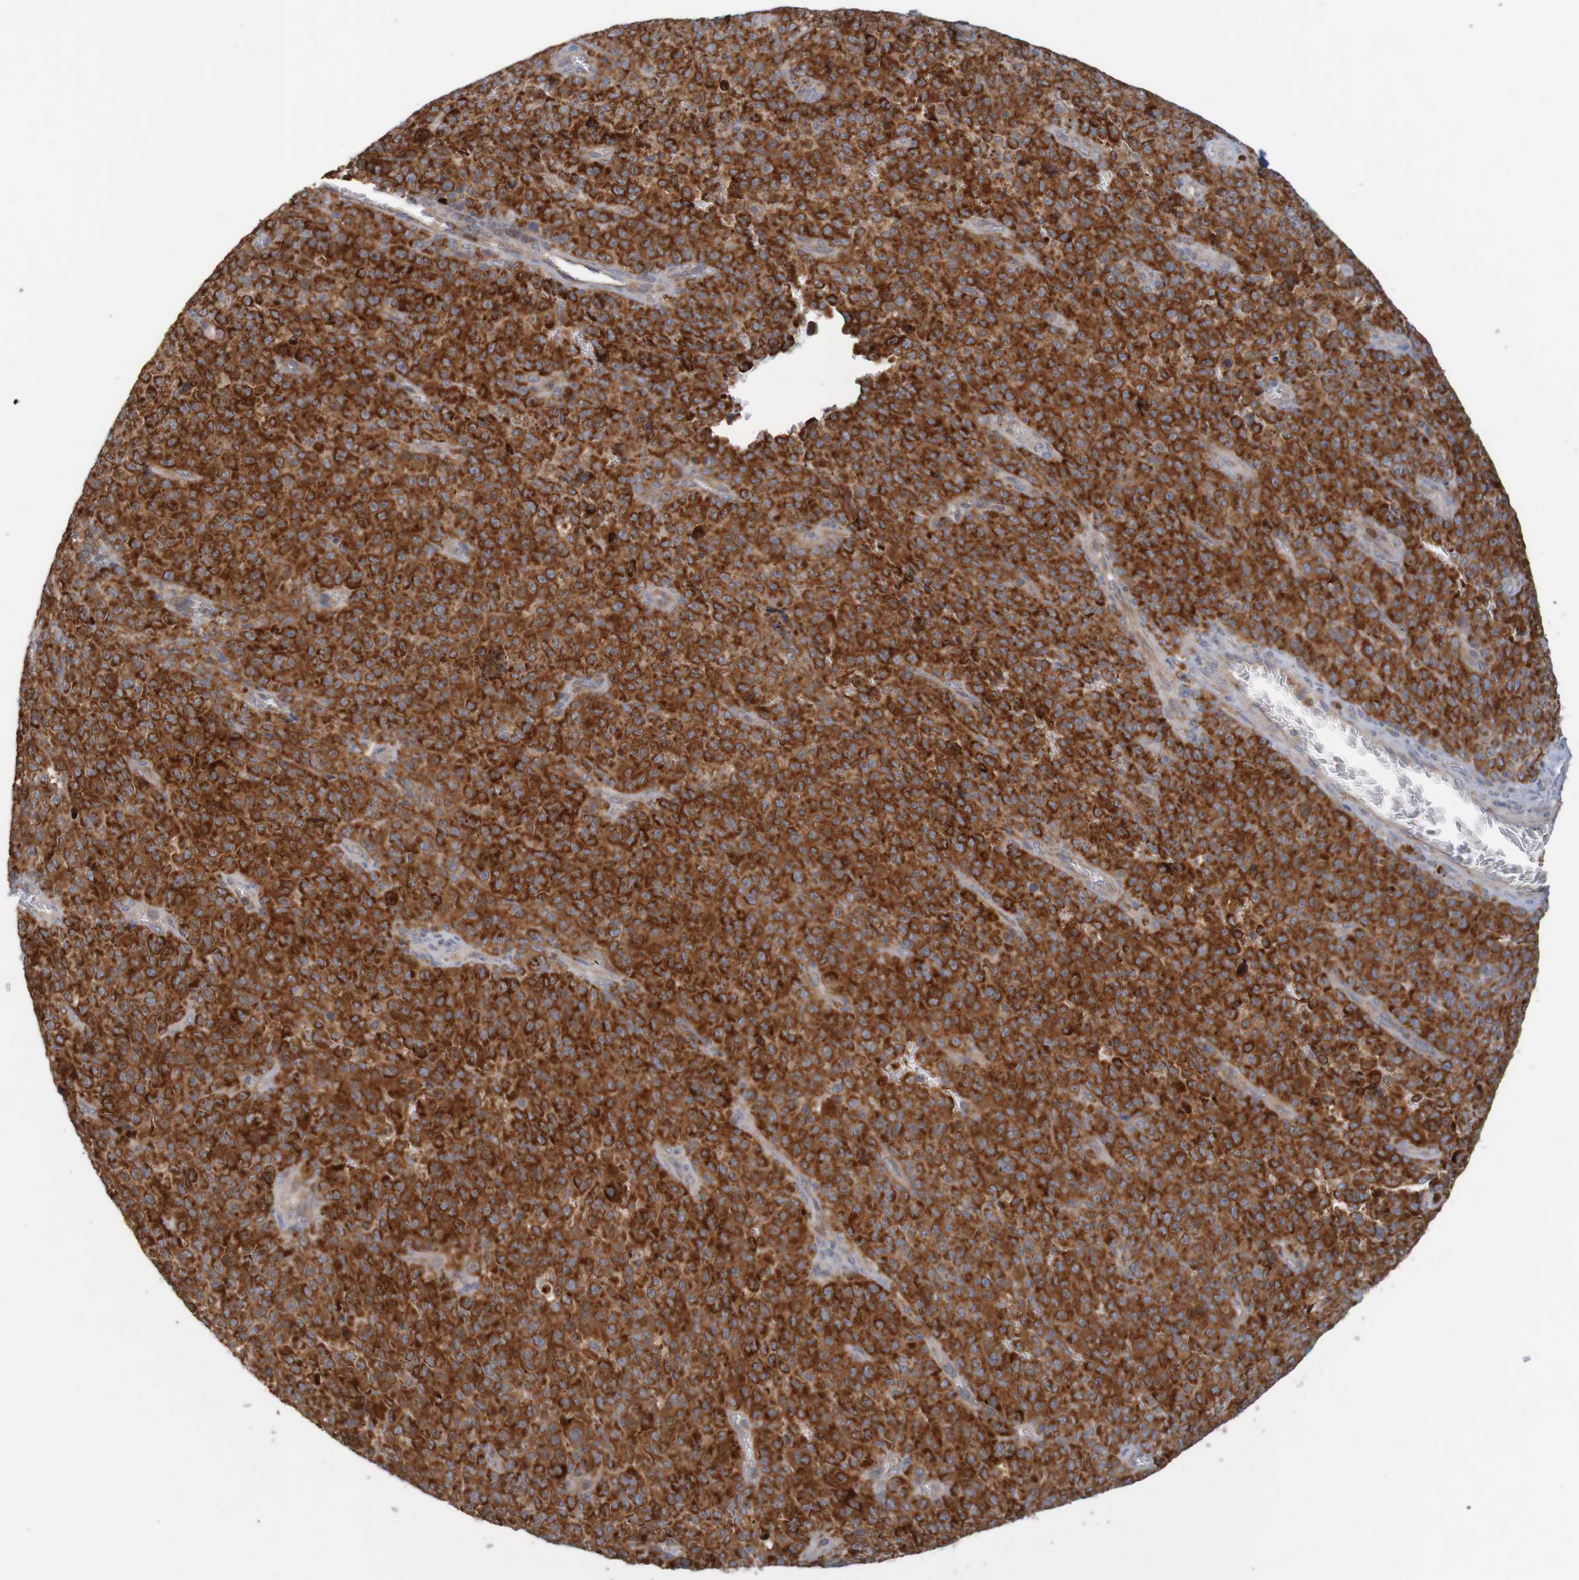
{"staining": {"intensity": "strong", "quantity": ">75%", "location": "cytoplasmic/membranous"}, "tissue": "melanoma", "cell_type": "Tumor cells", "image_type": "cancer", "snomed": [{"axis": "morphology", "description": "Malignant melanoma, NOS"}, {"axis": "topography", "description": "Skin"}], "caption": "Human malignant melanoma stained with a protein marker displays strong staining in tumor cells.", "gene": "NAV2", "patient": {"sex": "female", "age": 82}}